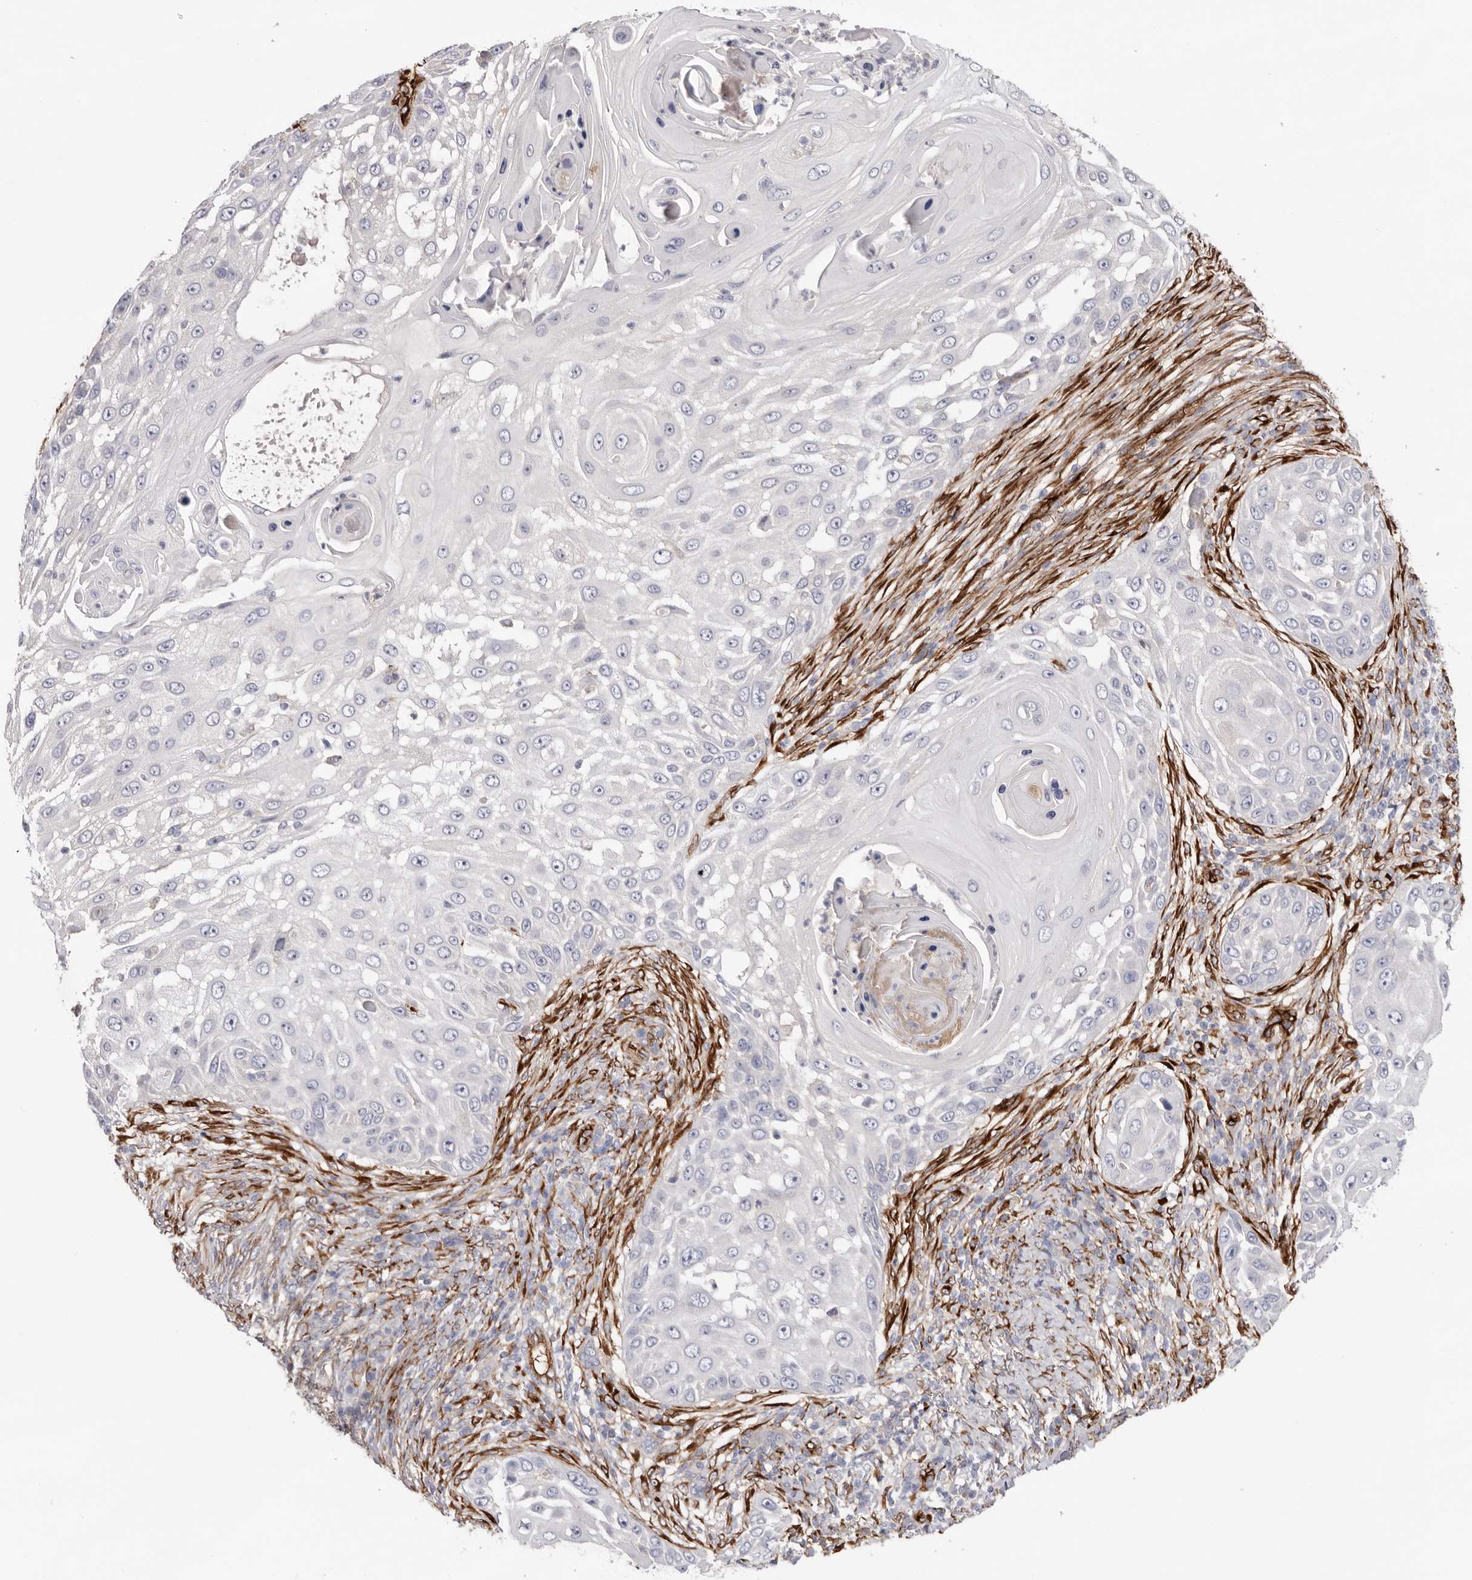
{"staining": {"intensity": "negative", "quantity": "none", "location": "none"}, "tissue": "skin cancer", "cell_type": "Tumor cells", "image_type": "cancer", "snomed": [{"axis": "morphology", "description": "Squamous cell carcinoma, NOS"}, {"axis": "topography", "description": "Skin"}], "caption": "DAB (3,3'-diaminobenzidine) immunohistochemical staining of human skin cancer displays no significant staining in tumor cells.", "gene": "LRRC66", "patient": {"sex": "female", "age": 44}}